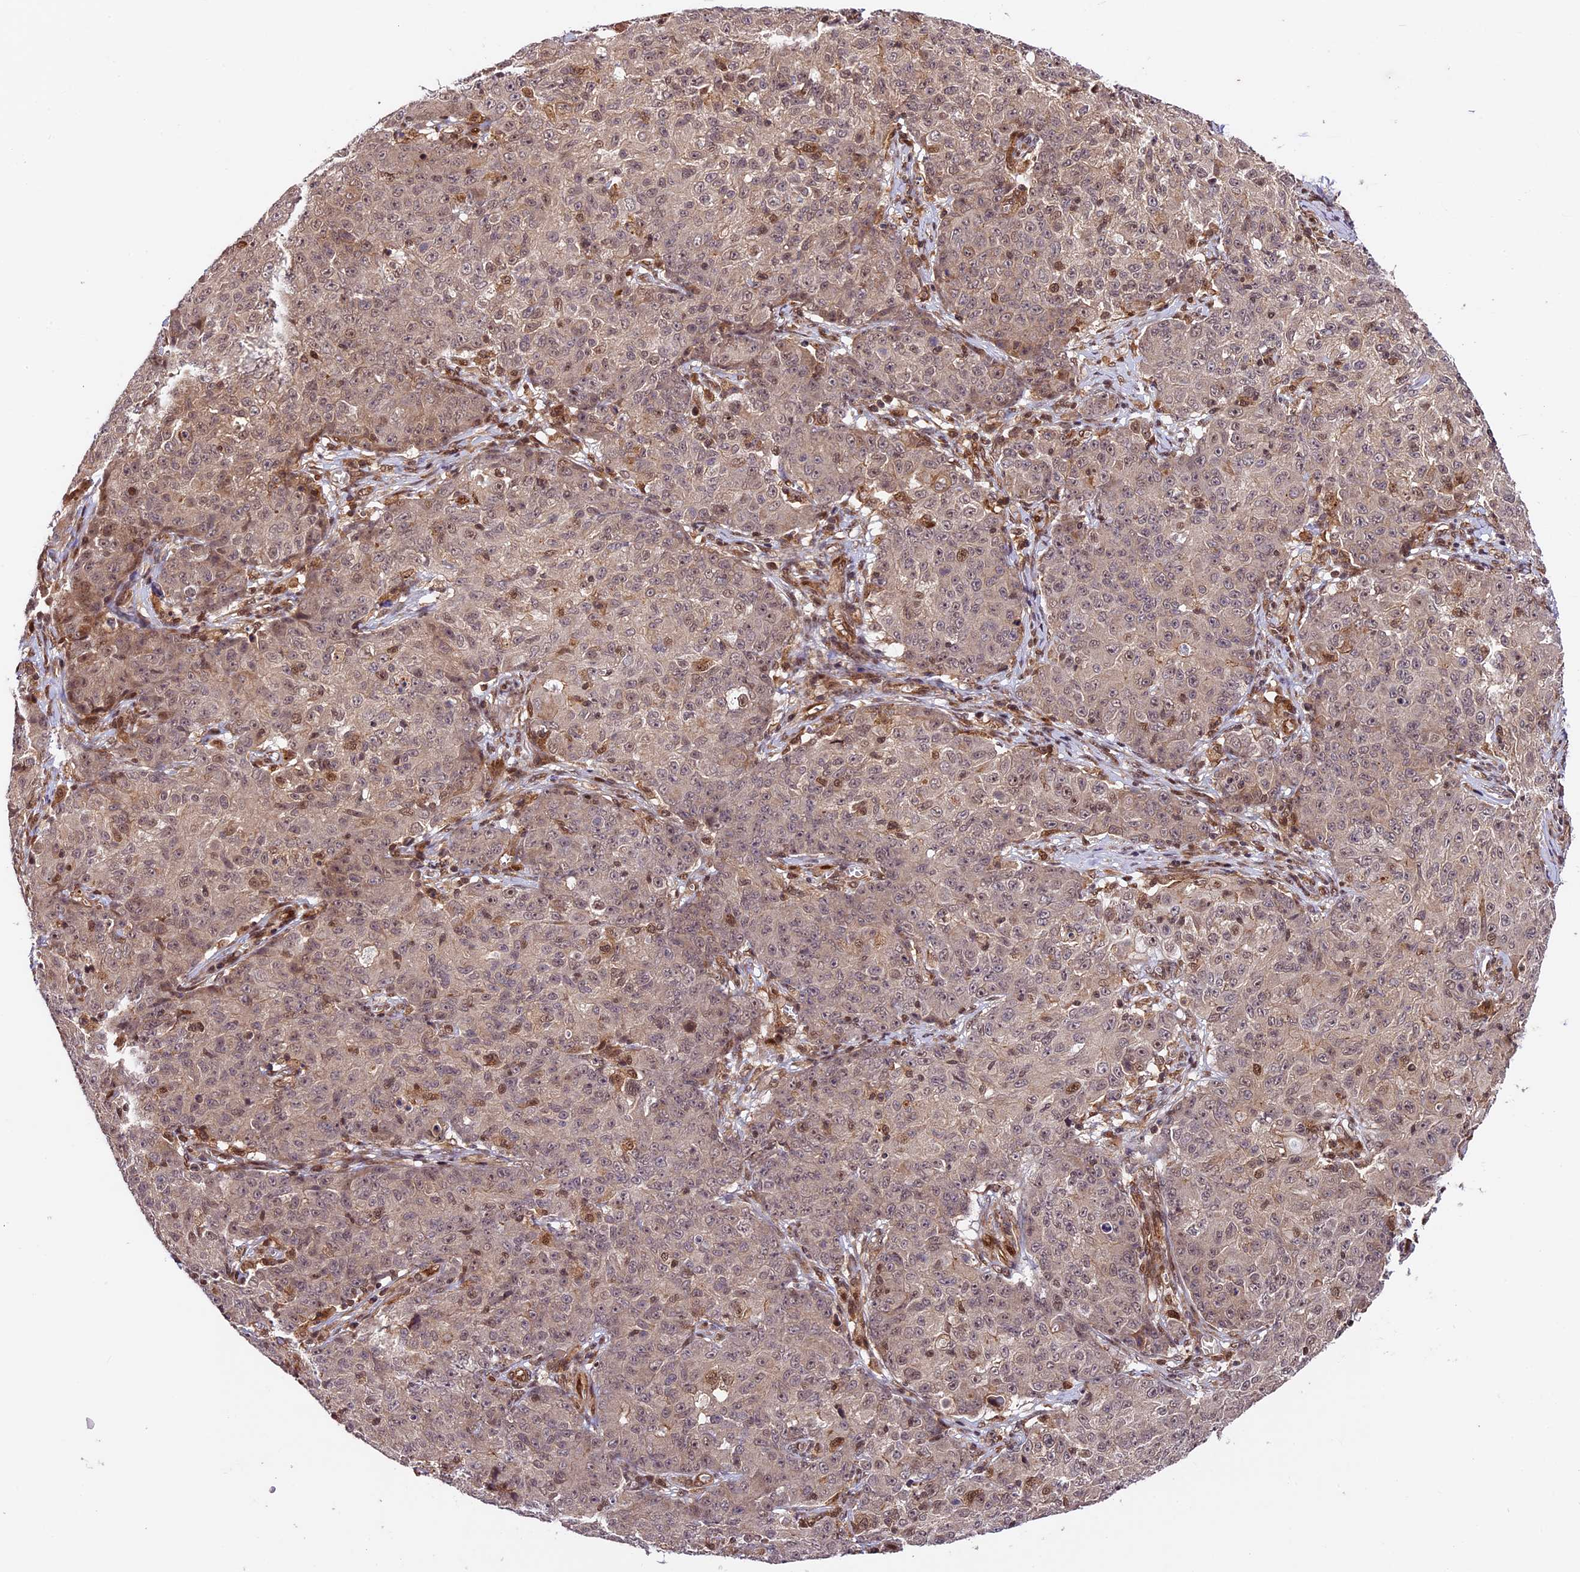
{"staining": {"intensity": "weak", "quantity": "<25%", "location": "nuclear"}, "tissue": "ovarian cancer", "cell_type": "Tumor cells", "image_type": "cancer", "snomed": [{"axis": "morphology", "description": "Carcinoma, endometroid"}, {"axis": "topography", "description": "Ovary"}], "caption": "Ovarian cancer (endometroid carcinoma) was stained to show a protein in brown. There is no significant staining in tumor cells.", "gene": "DHX38", "patient": {"sex": "female", "age": 42}}